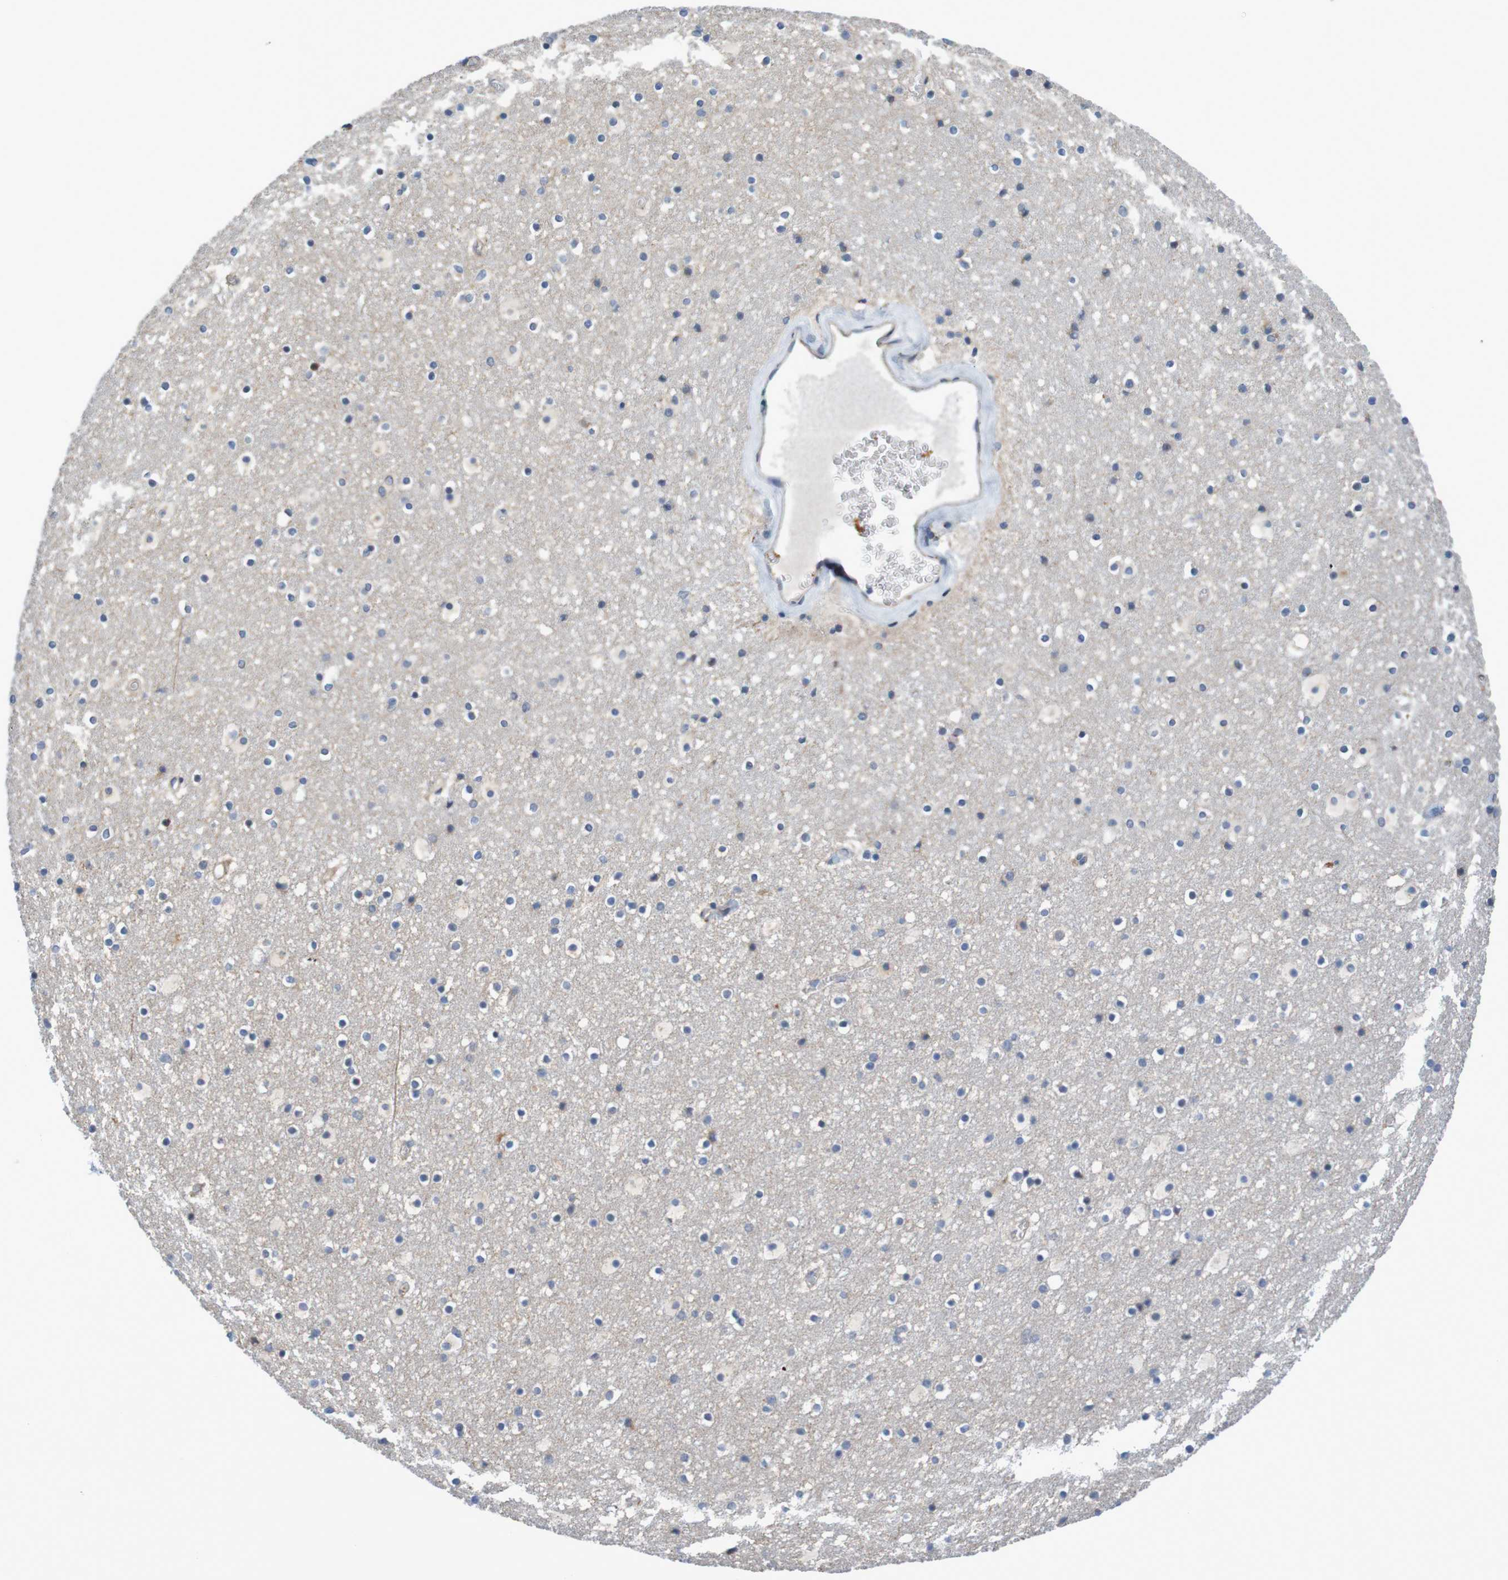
{"staining": {"intensity": "negative", "quantity": "none", "location": "none"}, "tissue": "caudate", "cell_type": "Glial cells", "image_type": "normal", "snomed": [{"axis": "morphology", "description": "Normal tissue, NOS"}, {"axis": "topography", "description": "Lateral ventricle wall"}], "caption": "IHC micrograph of normal human caudate stained for a protein (brown), which displays no positivity in glial cells.", "gene": "CLDN18", "patient": {"sex": "male", "age": 45}}